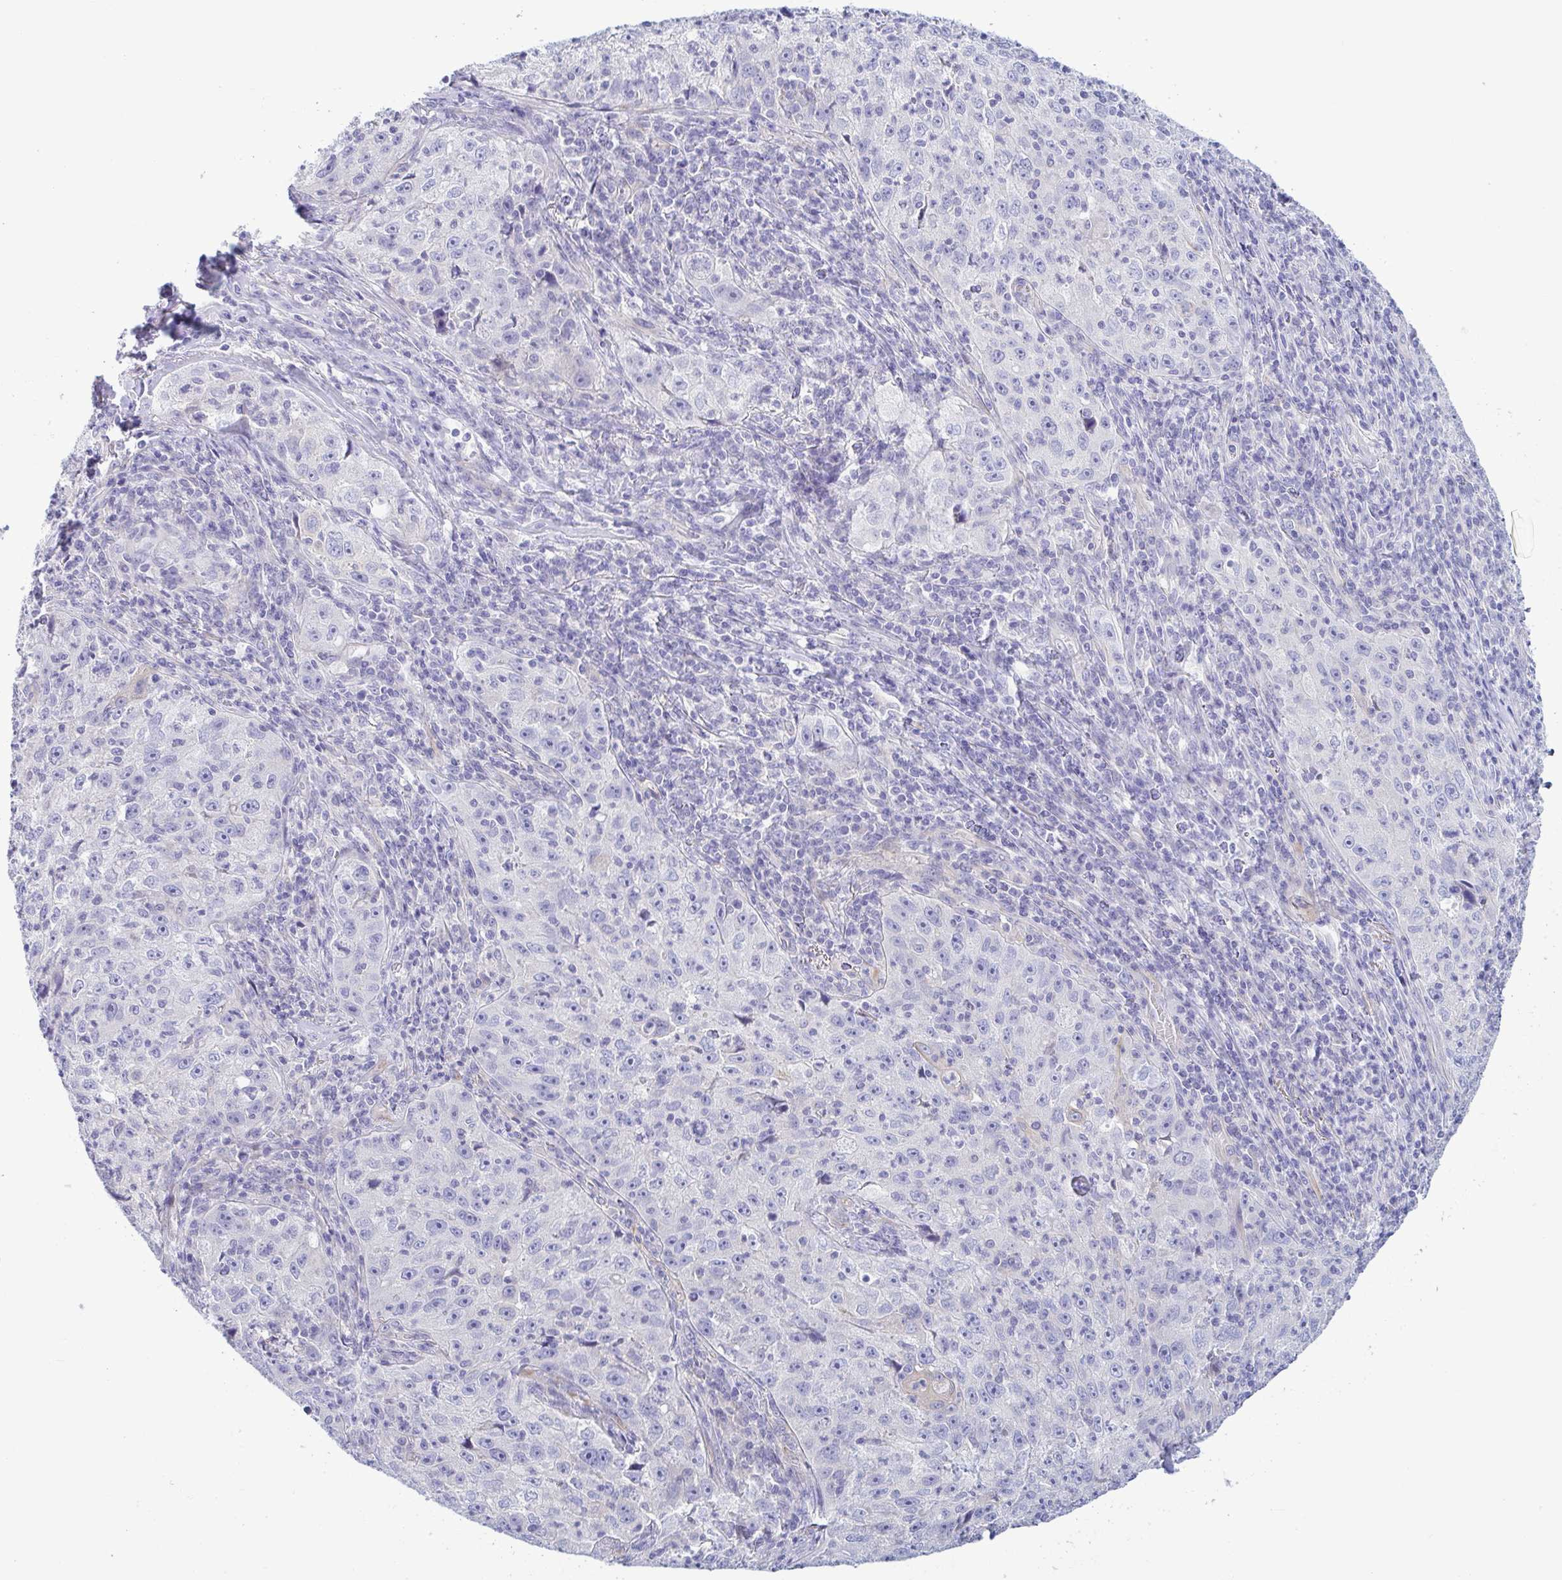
{"staining": {"intensity": "negative", "quantity": "none", "location": "none"}, "tissue": "lung cancer", "cell_type": "Tumor cells", "image_type": "cancer", "snomed": [{"axis": "morphology", "description": "Squamous cell carcinoma, NOS"}, {"axis": "topography", "description": "Lung"}], "caption": "Immunohistochemistry (IHC) photomicrograph of neoplastic tissue: squamous cell carcinoma (lung) stained with DAB reveals no significant protein expression in tumor cells. The staining is performed using DAB brown chromogen with nuclei counter-stained in using hematoxylin.", "gene": "TNNI2", "patient": {"sex": "male", "age": 71}}